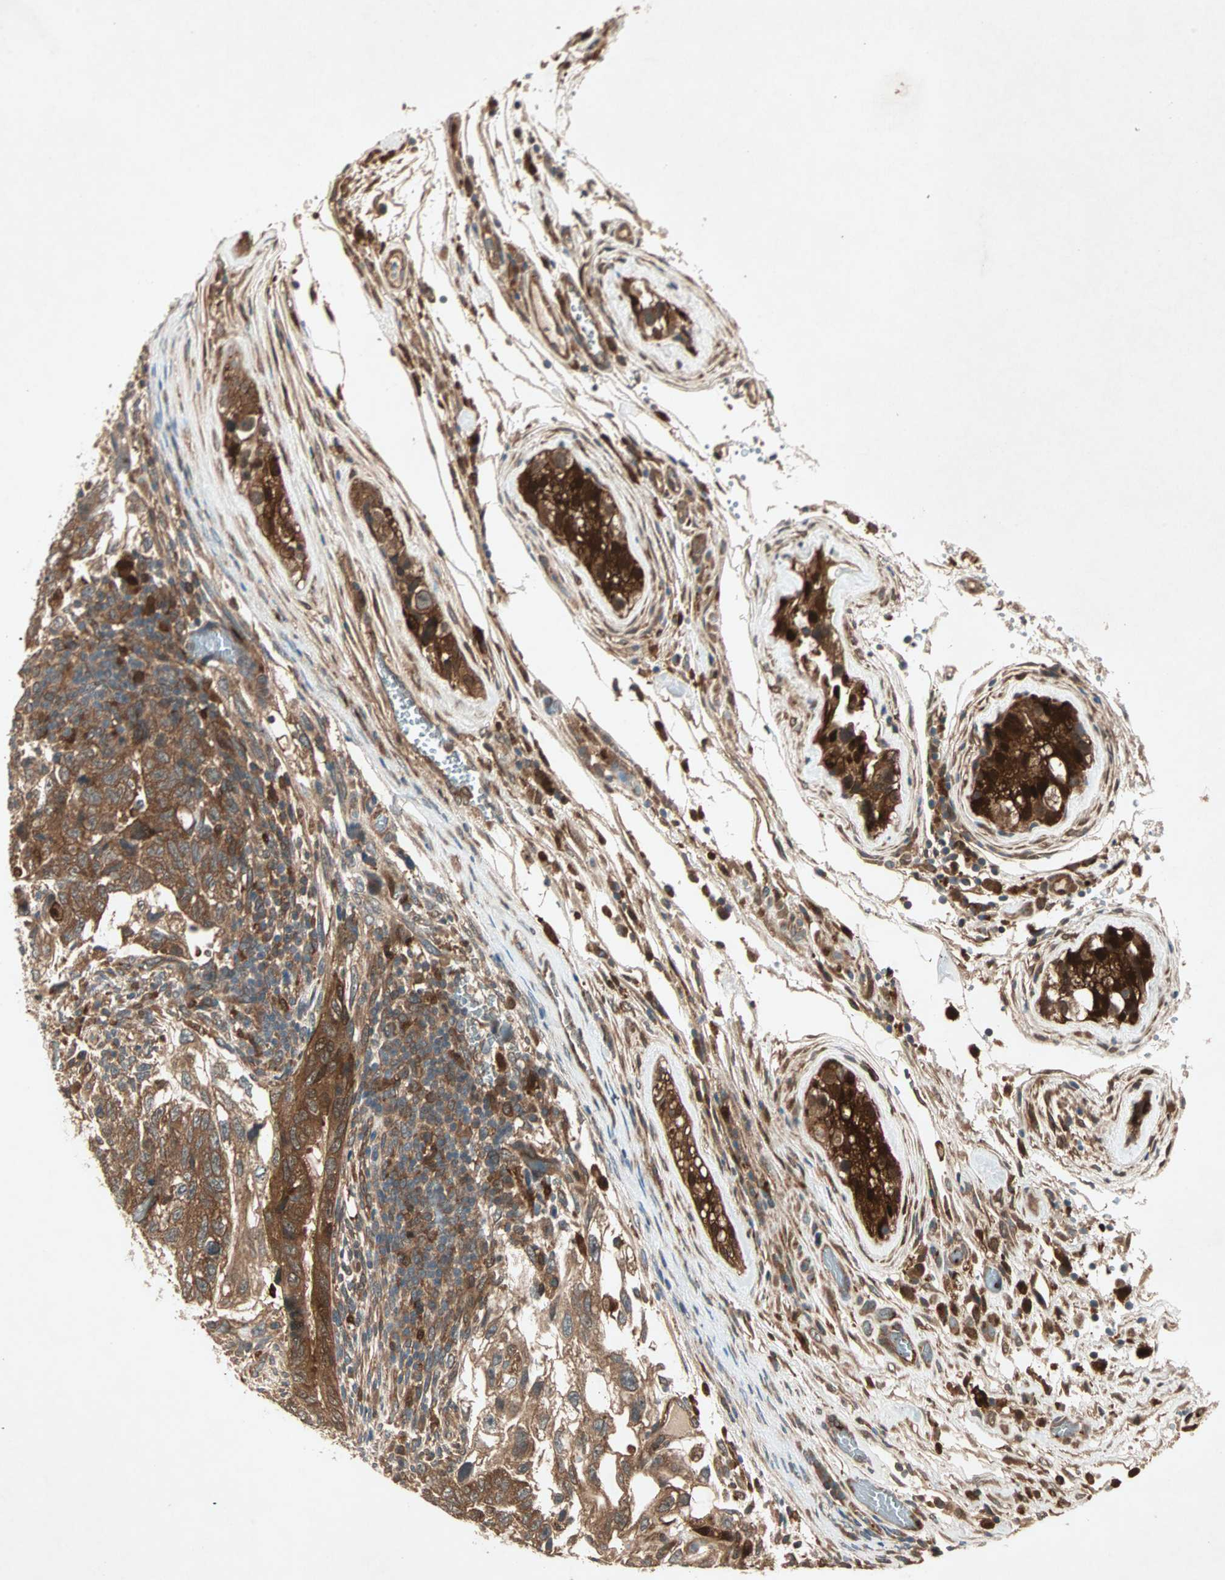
{"staining": {"intensity": "strong", "quantity": ">75%", "location": "cytoplasmic/membranous"}, "tissue": "testis cancer", "cell_type": "Tumor cells", "image_type": "cancer", "snomed": [{"axis": "morphology", "description": "Normal tissue, NOS"}, {"axis": "morphology", "description": "Carcinoma, Embryonal, NOS"}, {"axis": "topography", "description": "Testis"}], "caption": "Protein expression analysis of human testis embryonal carcinoma reveals strong cytoplasmic/membranous staining in about >75% of tumor cells.", "gene": "SDSL", "patient": {"sex": "male", "age": 36}}